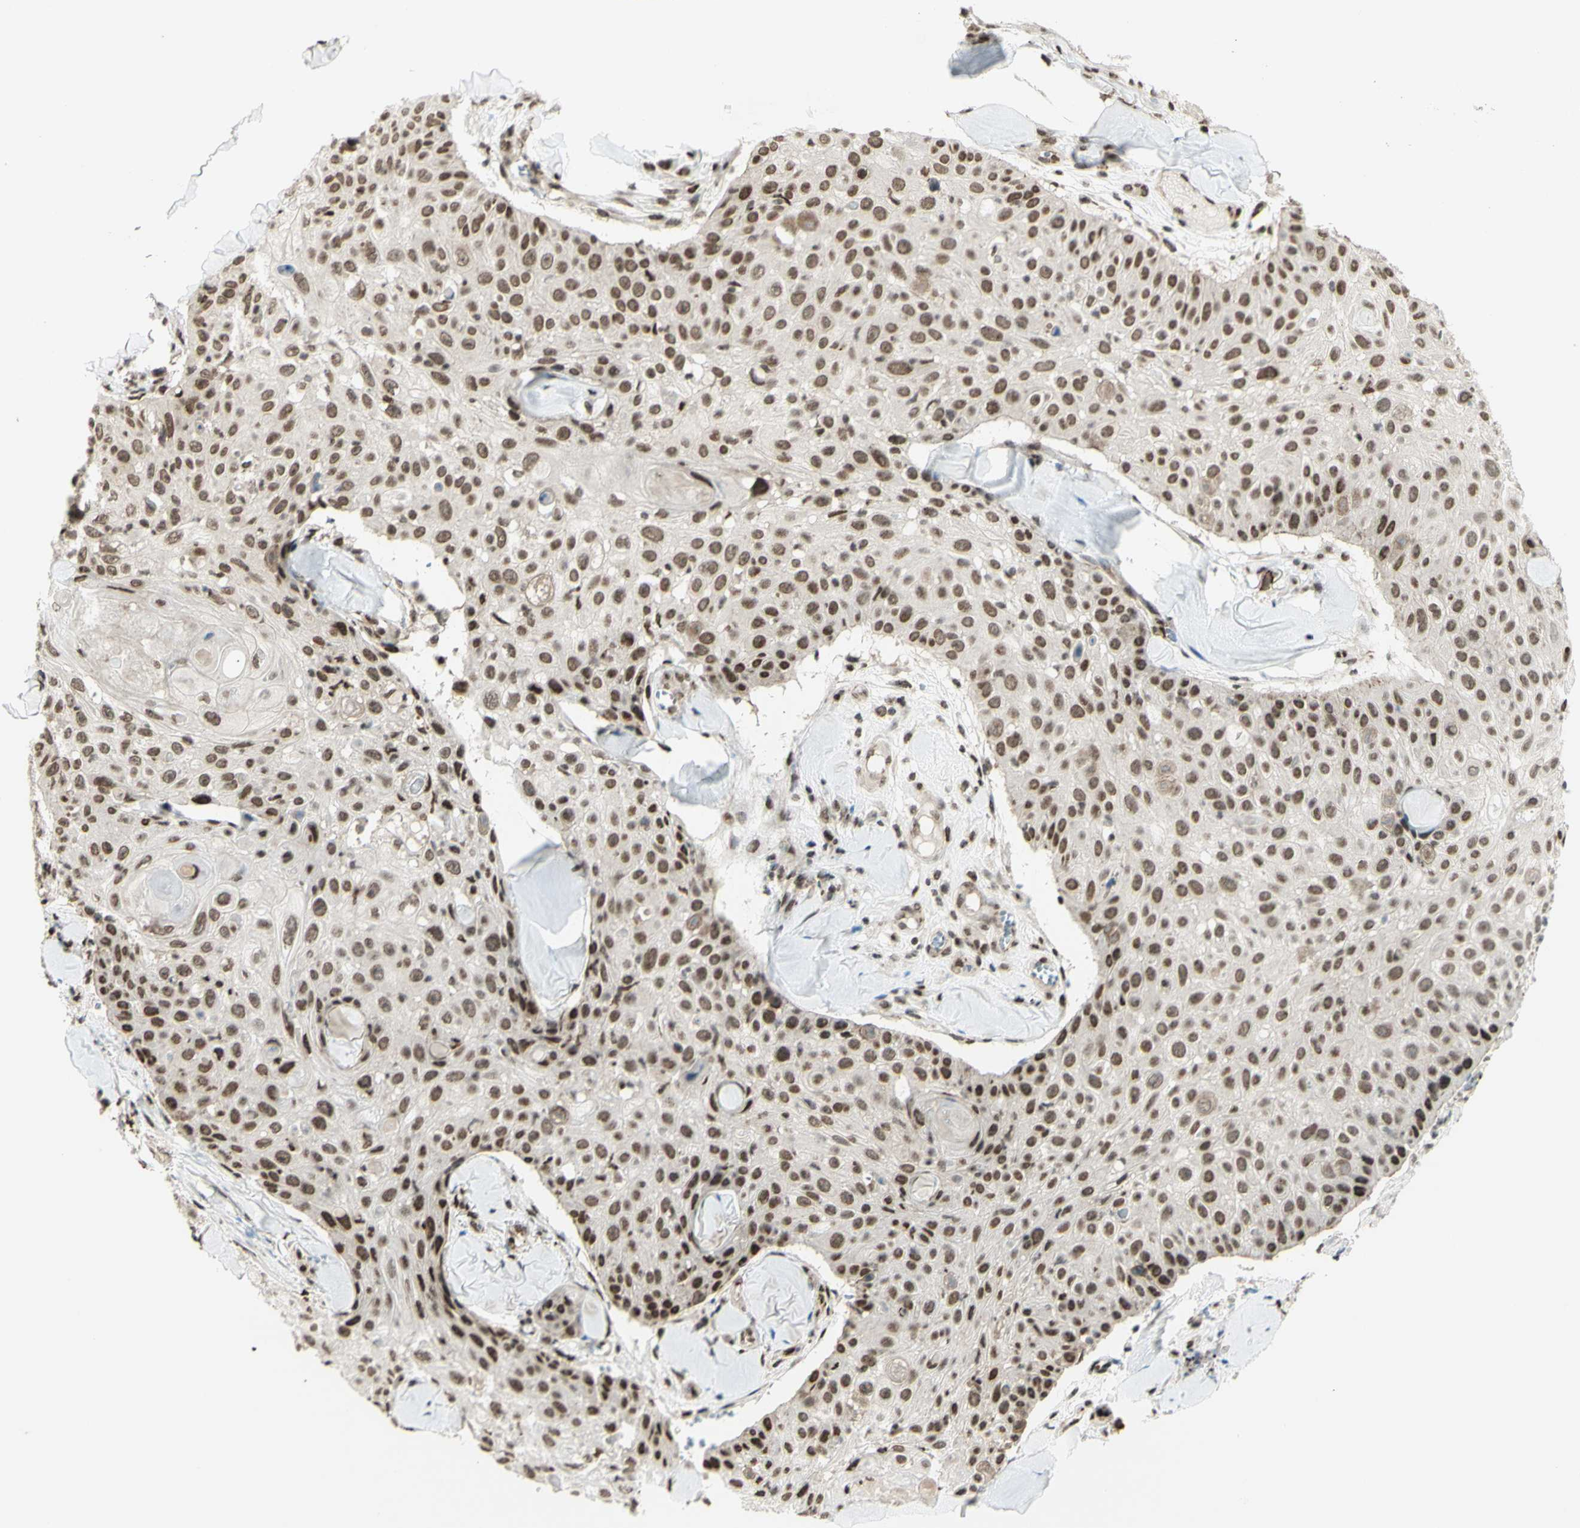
{"staining": {"intensity": "moderate", "quantity": ">75%", "location": "nuclear"}, "tissue": "skin cancer", "cell_type": "Tumor cells", "image_type": "cancer", "snomed": [{"axis": "morphology", "description": "Squamous cell carcinoma, NOS"}, {"axis": "topography", "description": "Skin"}], "caption": "Immunohistochemical staining of skin squamous cell carcinoma demonstrates moderate nuclear protein expression in about >75% of tumor cells. (Brightfield microscopy of DAB IHC at high magnification).", "gene": "ZMYM6", "patient": {"sex": "male", "age": 86}}